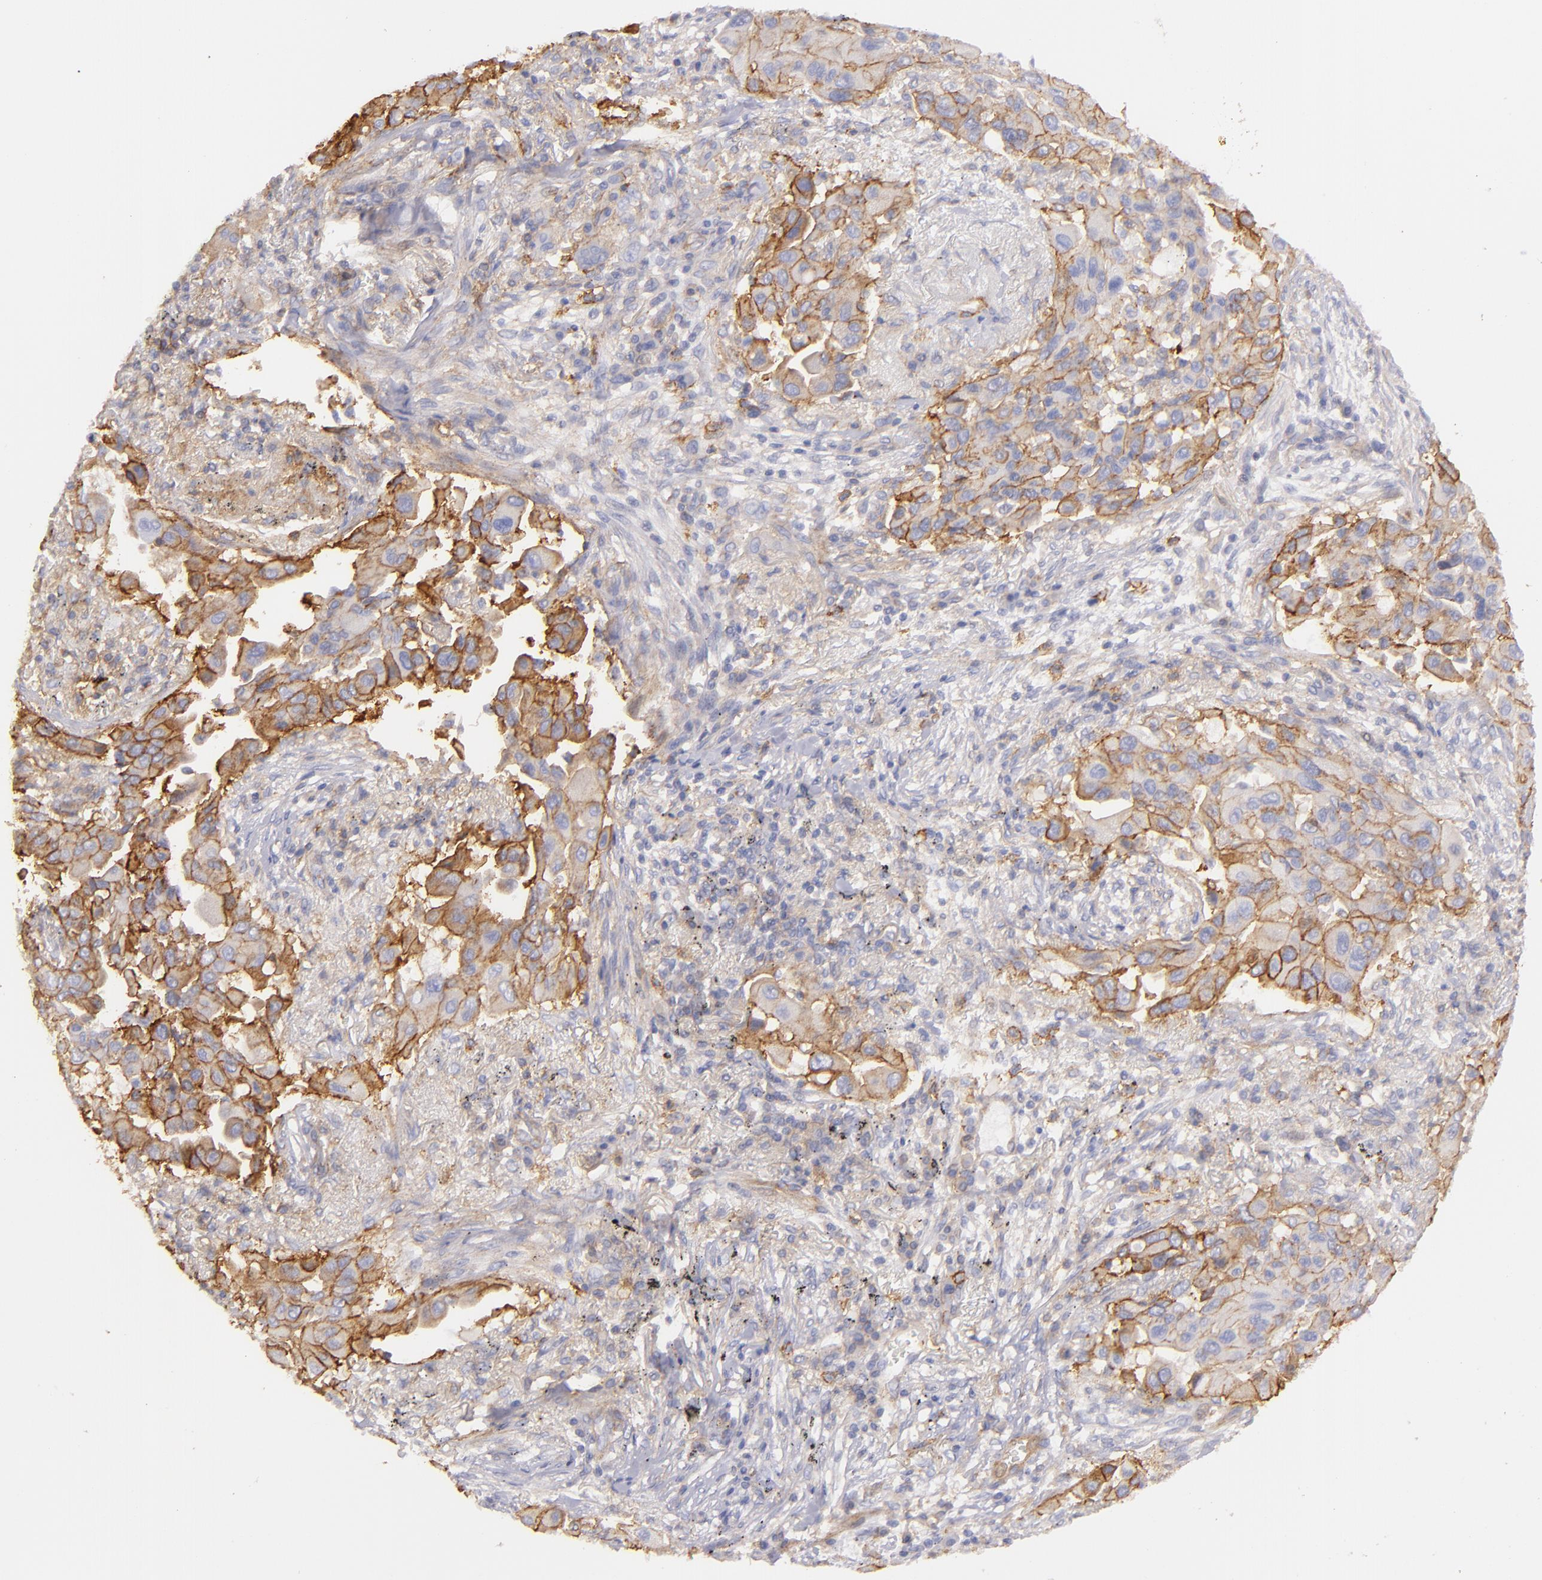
{"staining": {"intensity": "moderate", "quantity": "25%-75%", "location": "cytoplasmic/membranous"}, "tissue": "lung cancer", "cell_type": "Tumor cells", "image_type": "cancer", "snomed": [{"axis": "morphology", "description": "Adenocarcinoma, NOS"}, {"axis": "topography", "description": "Lung"}], "caption": "High-power microscopy captured an immunohistochemistry histopathology image of lung adenocarcinoma, revealing moderate cytoplasmic/membranous expression in approximately 25%-75% of tumor cells.", "gene": "CD151", "patient": {"sex": "male", "age": 68}}